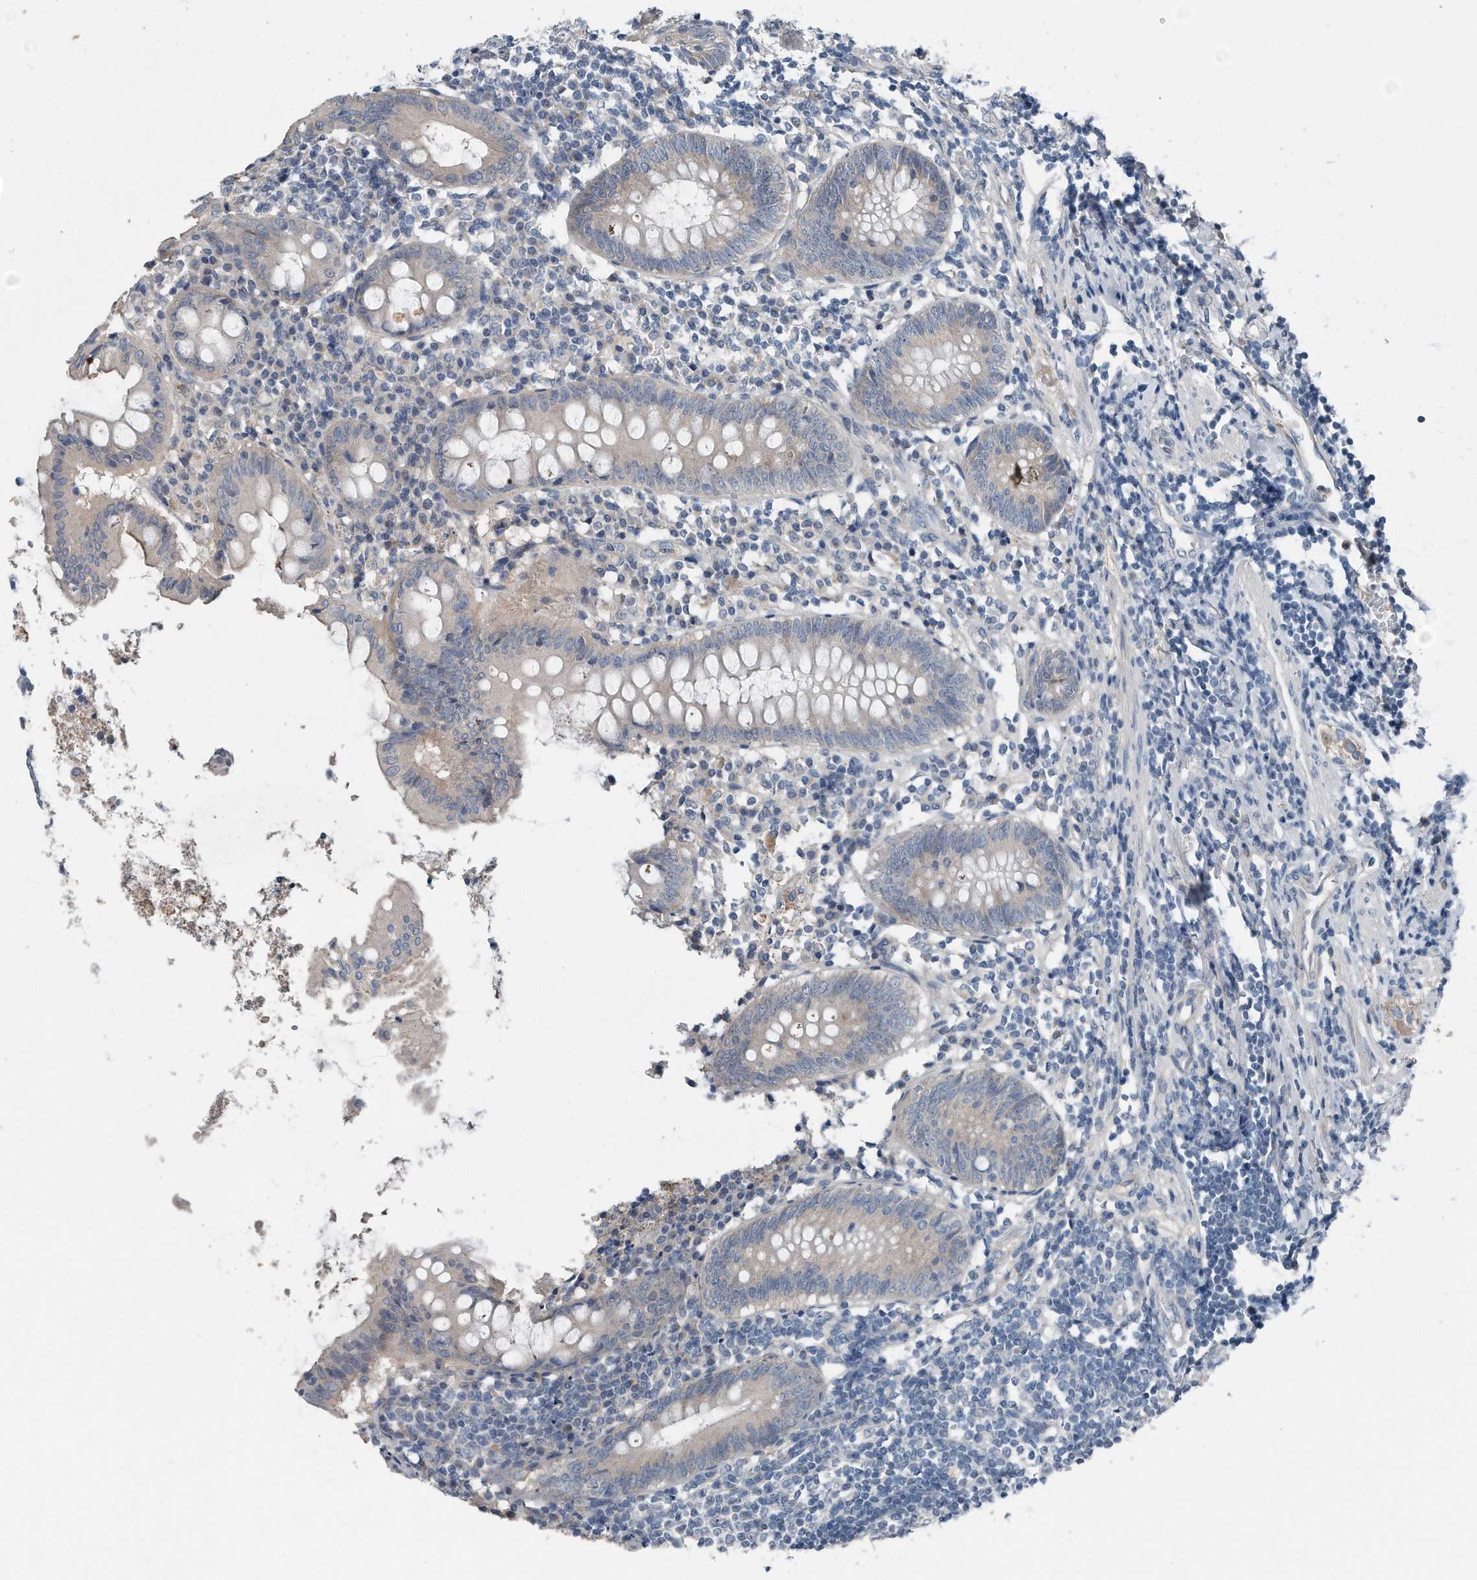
{"staining": {"intensity": "negative", "quantity": "none", "location": "none"}, "tissue": "appendix", "cell_type": "Glandular cells", "image_type": "normal", "snomed": [{"axis": "morphology", "description": "Normal tissue, NOS"}, {"axis": "topography", "description": "Appendix"}], "caption": "This is a image of immunohistochemistry (IHC) staining of normal appendix, which shows no staining in glandular cells.", "gene": "YRDC", "patient": {"sex": "female", "age": 54}}